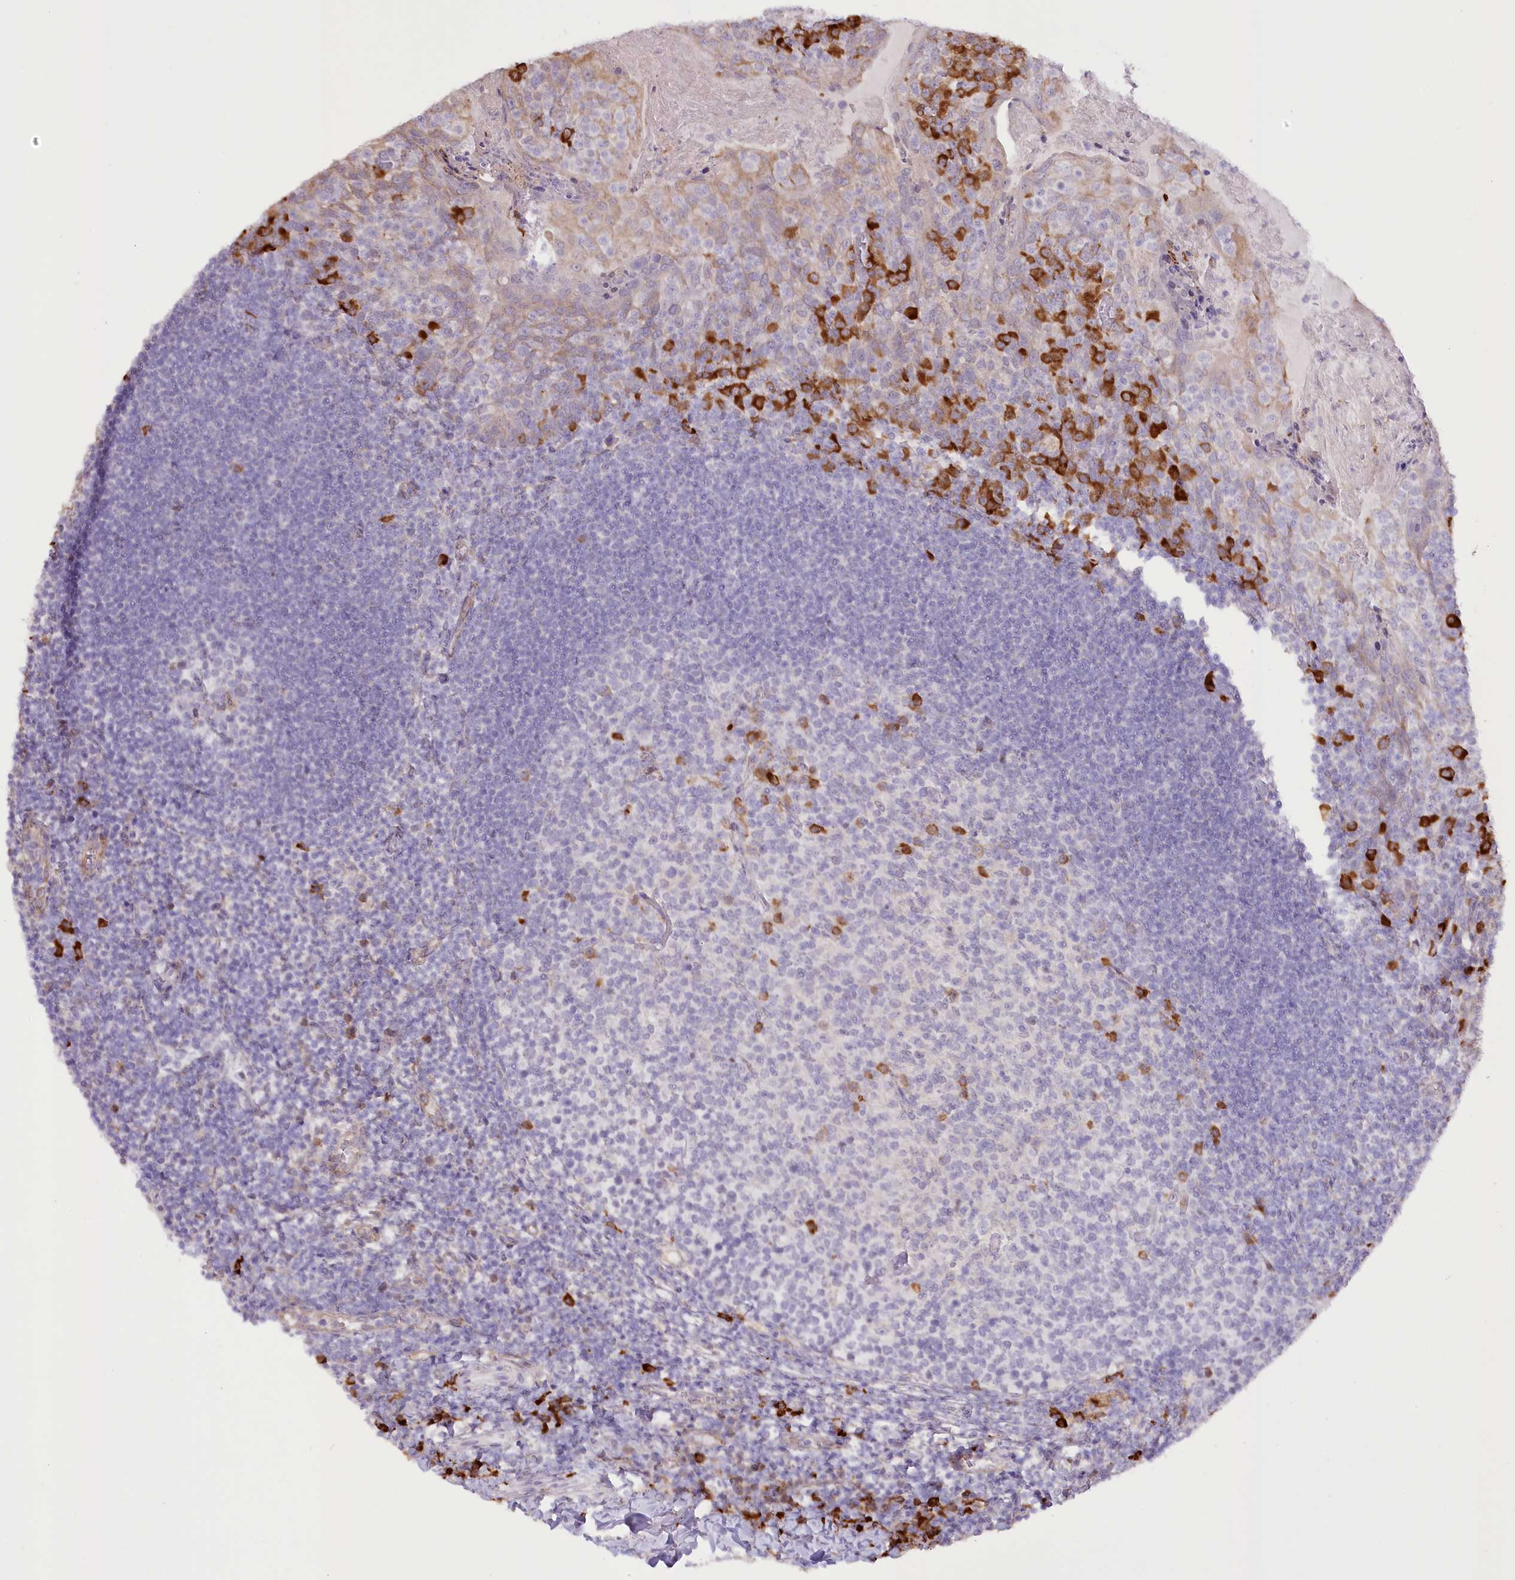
{"staining": {"intensity": "strong", "quantity": "<25%", "location": "cytoplasmic/membranous"}, "tissue": "tonsil", "cell_type": "Germinal center cells", "image_type": "normal", "snomed": [{"axis": "morphology", "description": "Normal tissue, NOS"}, {"axis": "topography", "description": "Tonsil"}], "caption": "Protein positivity by immunohistochemistry (IHC) reveals strong cytoplasmic/membranous staining in about <25% of germinal center cells in normal tonsil.", "gene": "NCKAP5", "patient": {"sex": "female", "age": 10}}